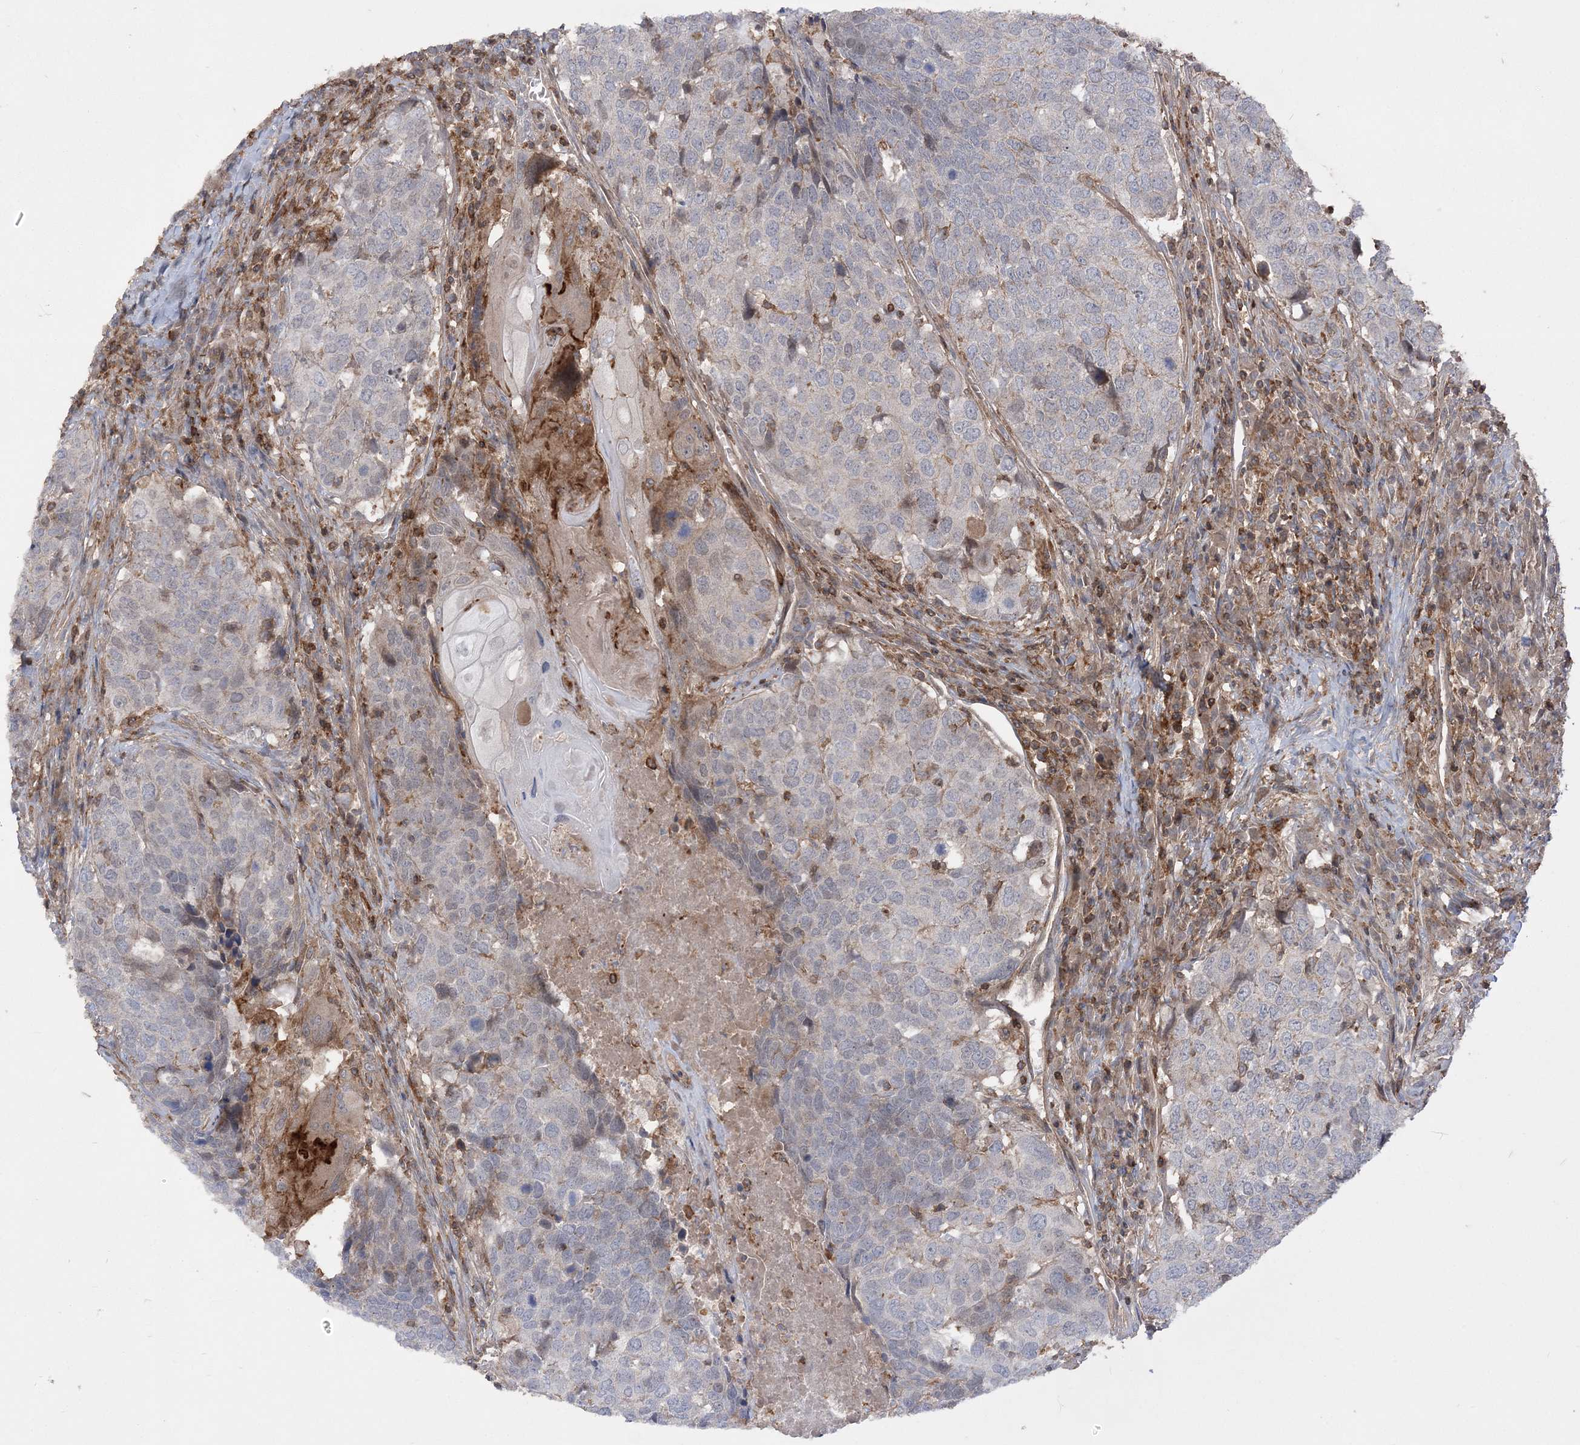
{"staining": {"intensity": "negative", "quantity": "none", "location": "none"}, "tissue": "head and neck cancer", "cell_type": "Tumor cells", "image_type": "cancer", "snomed": [{"axis": "morphology", "description": "Squamous cell carcinoma, NOS"}, {"axis": "topography", "description": "Head-Neck"}], "caption": "A micrograph of squamous cell carcinoma (head and neck) stained for a protein shows no brown staining in tumor cells.", "gene": "SLFN14", "patient": {"sex": "male", "age": 66}}